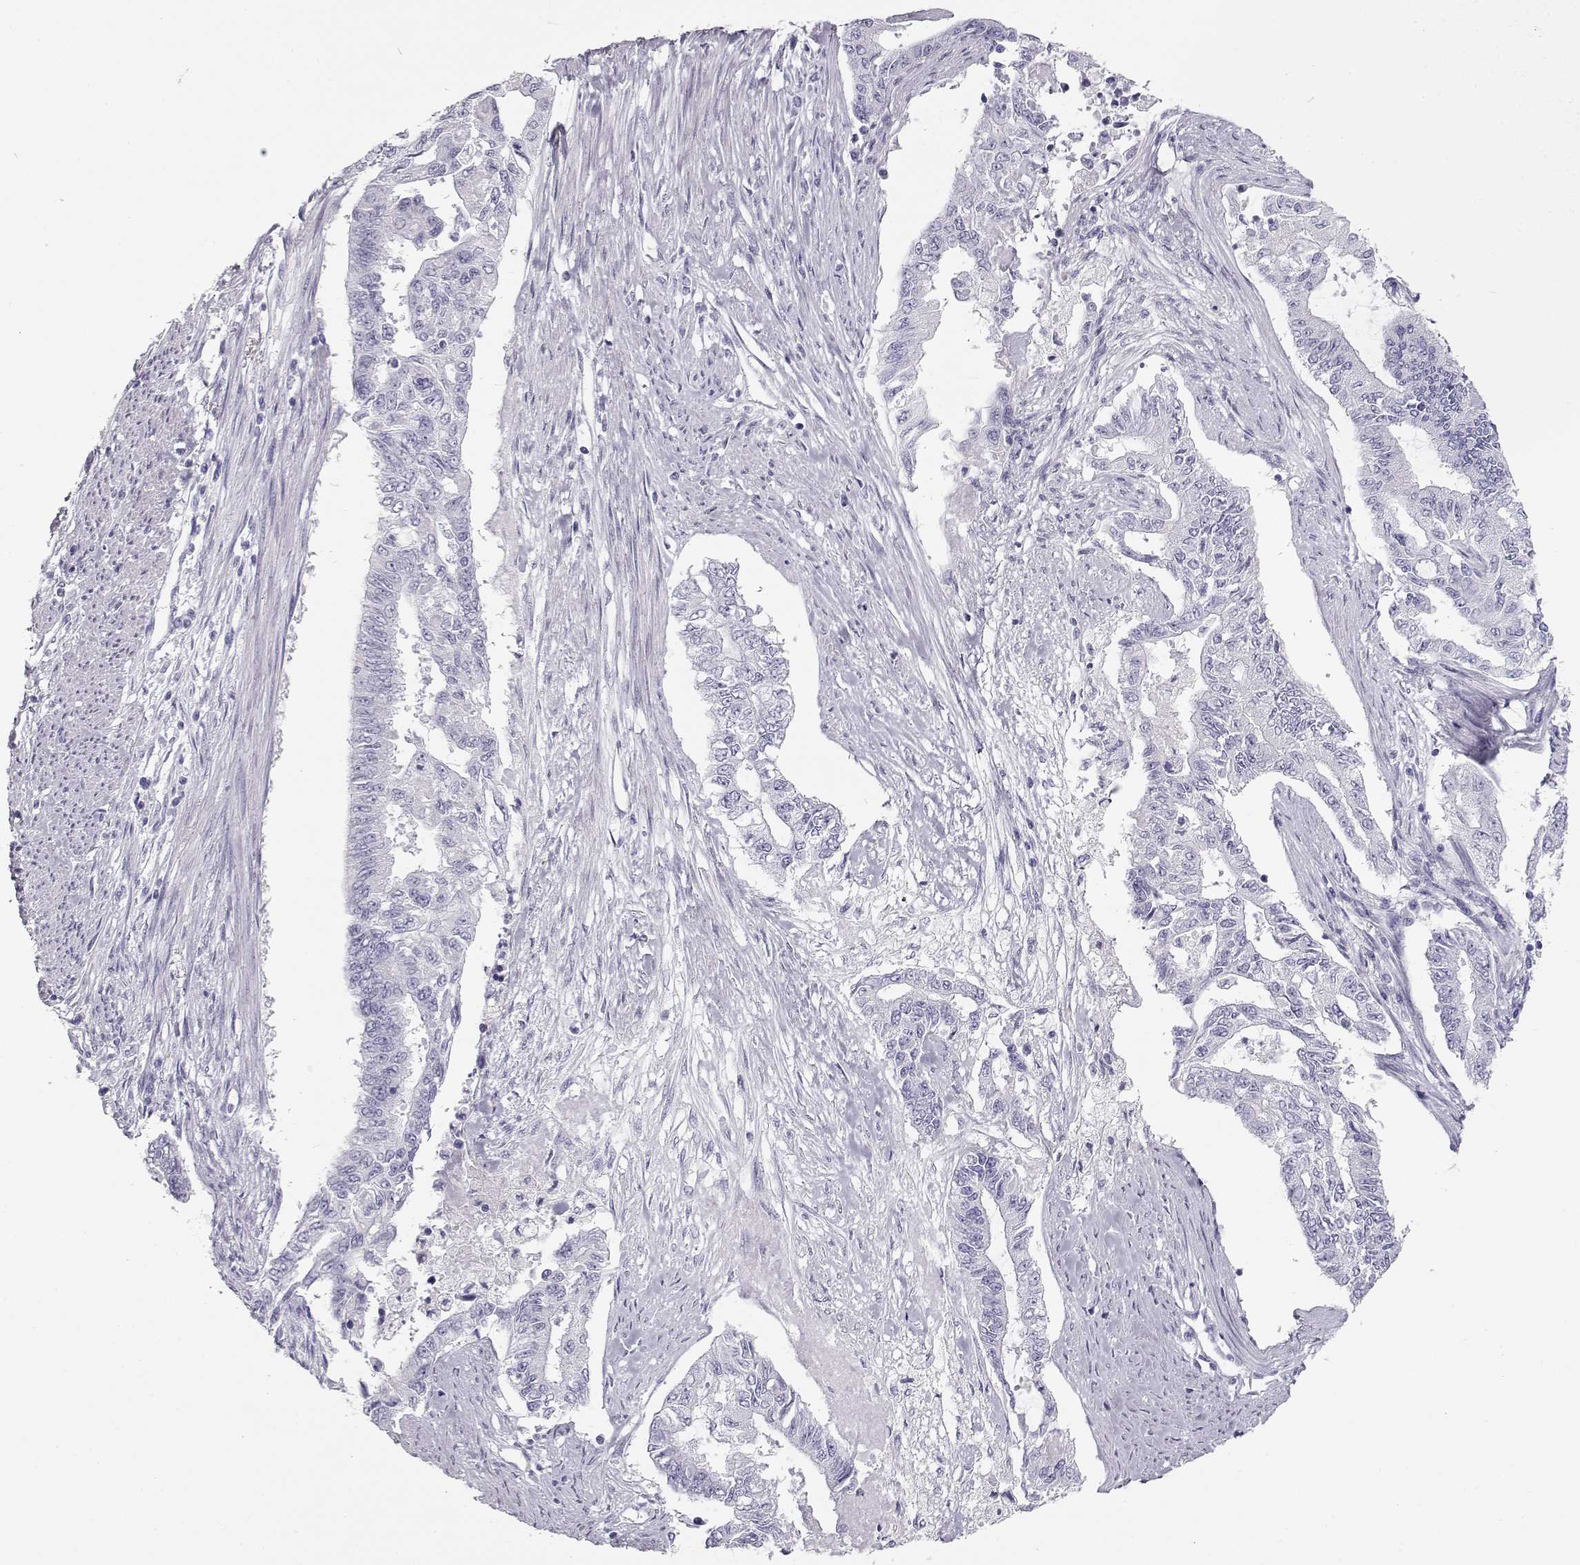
{"staining": {"intensity": "negative", "quantity": "none", "location": "none"}, "tissue": "endometrial cancer", "cell_type": "Tumor cells", "image_type": "cancer", "snomed": [{"axis": "morphology", "description": "Adenocarcinoma, NOS"}, {"axis": "topography", "description": "Uterus"}], "caption": "The immunohistochemistry (IHC) photomicrograph has no significant staining in tumor cells of adenocarcinoma (endometrial) tissue. The staining was performed using DAB to visualize the protein expression in brown, while the nuclei were stained in blue with hematoxylin (Magnification: 20x).", "gene": "TKTL1", "patient": {"sex": "female", "age": 59}}